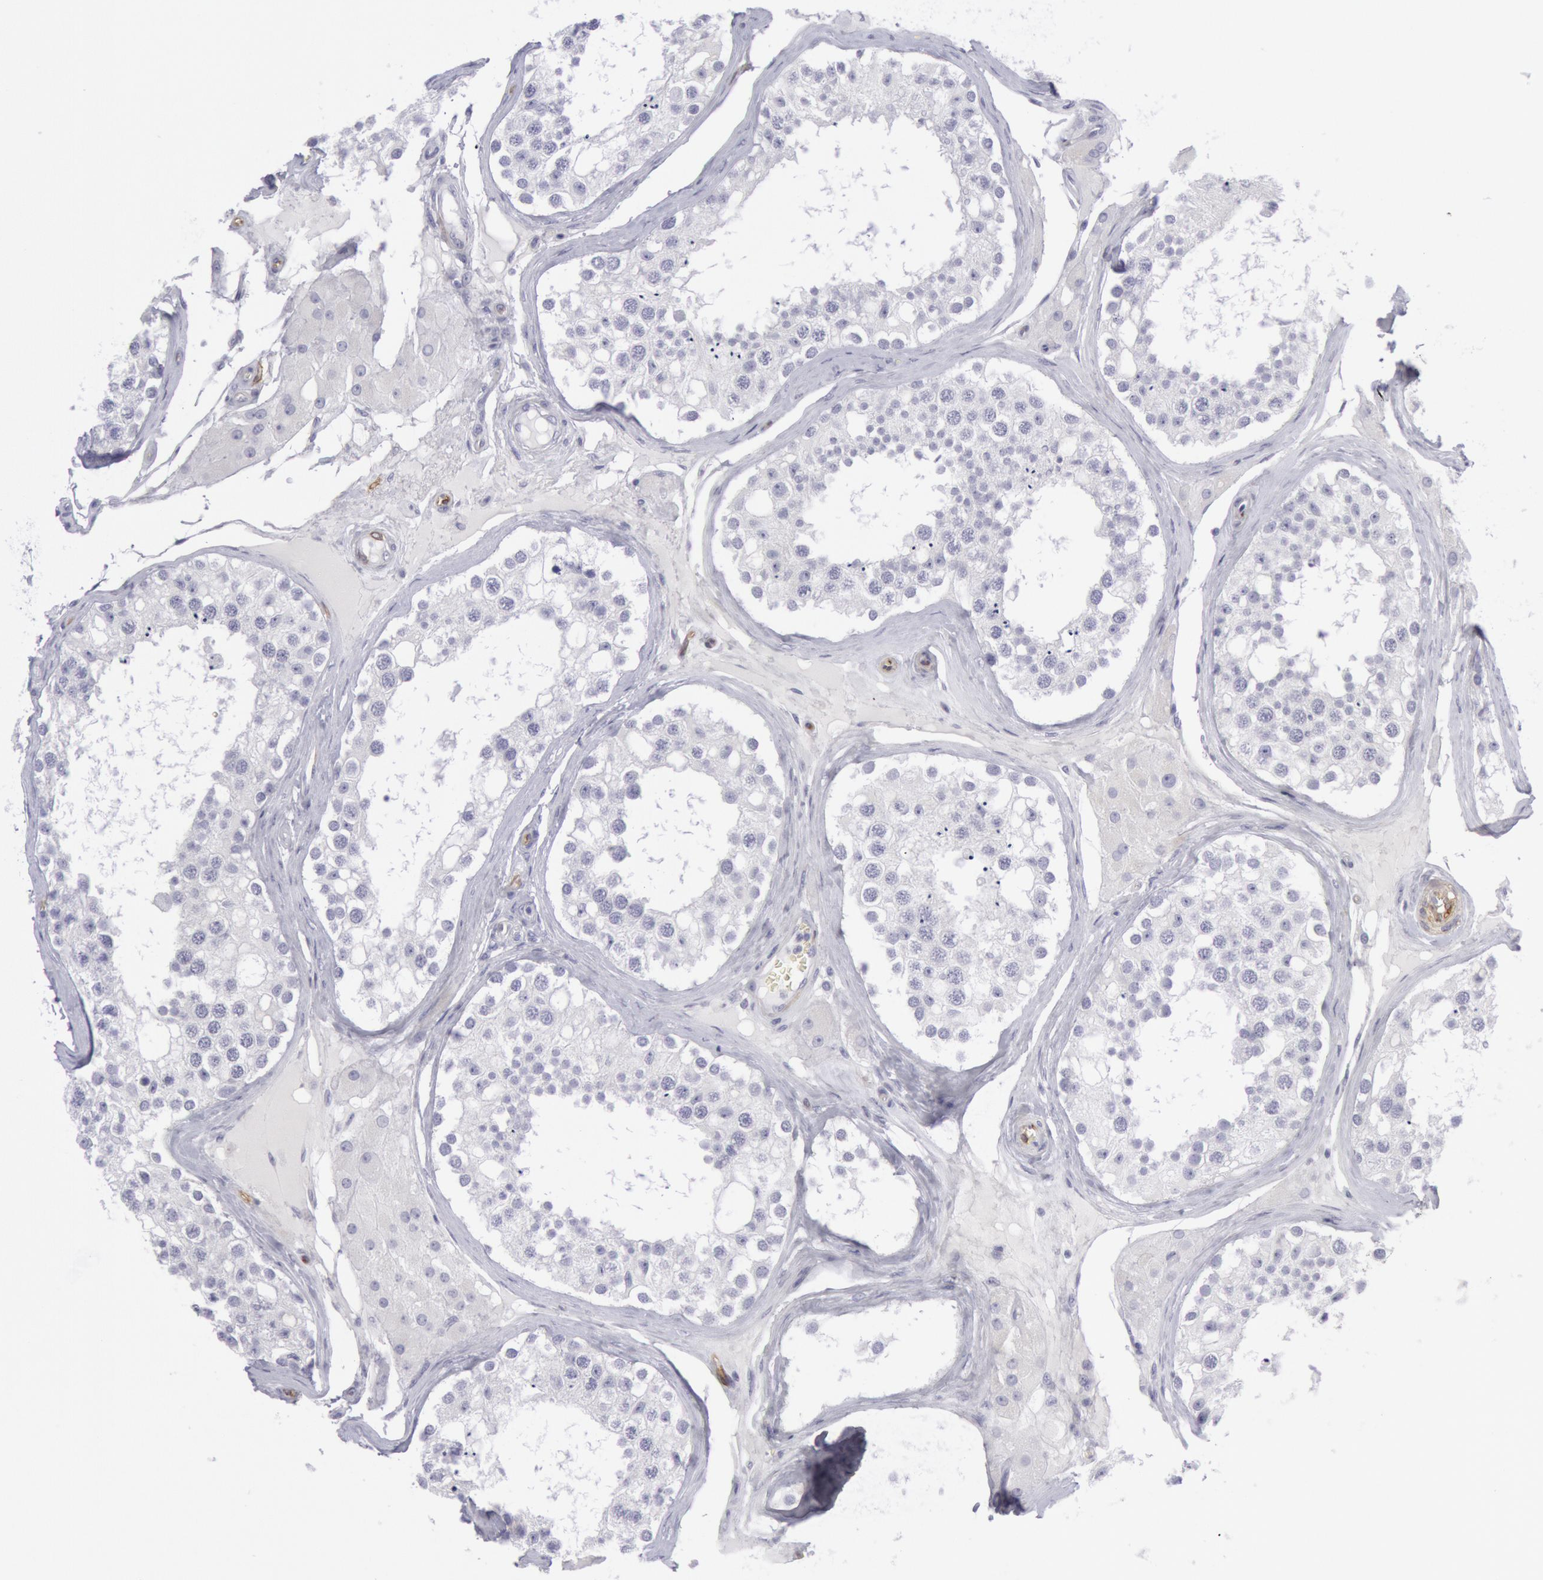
{"staining": {"intensity": "negative", "quantity": "none", "location": "none"}, "tissue": "testis", "cell_type": "Cells in seminiferous ducts", "image_type": "normal", "snomed": [{"axis": "morphology", "description": "Normal tissue, NOS"}, {"axis": "topography", "description": "Testis"}], "caption": "This is a photomicrograph of immunohistochemistry staining of benign testis, which shows no positivity in cells in seminiferous ducts.", "gene": "CDH13", "patient": {"sex": "male", "age": 68}}